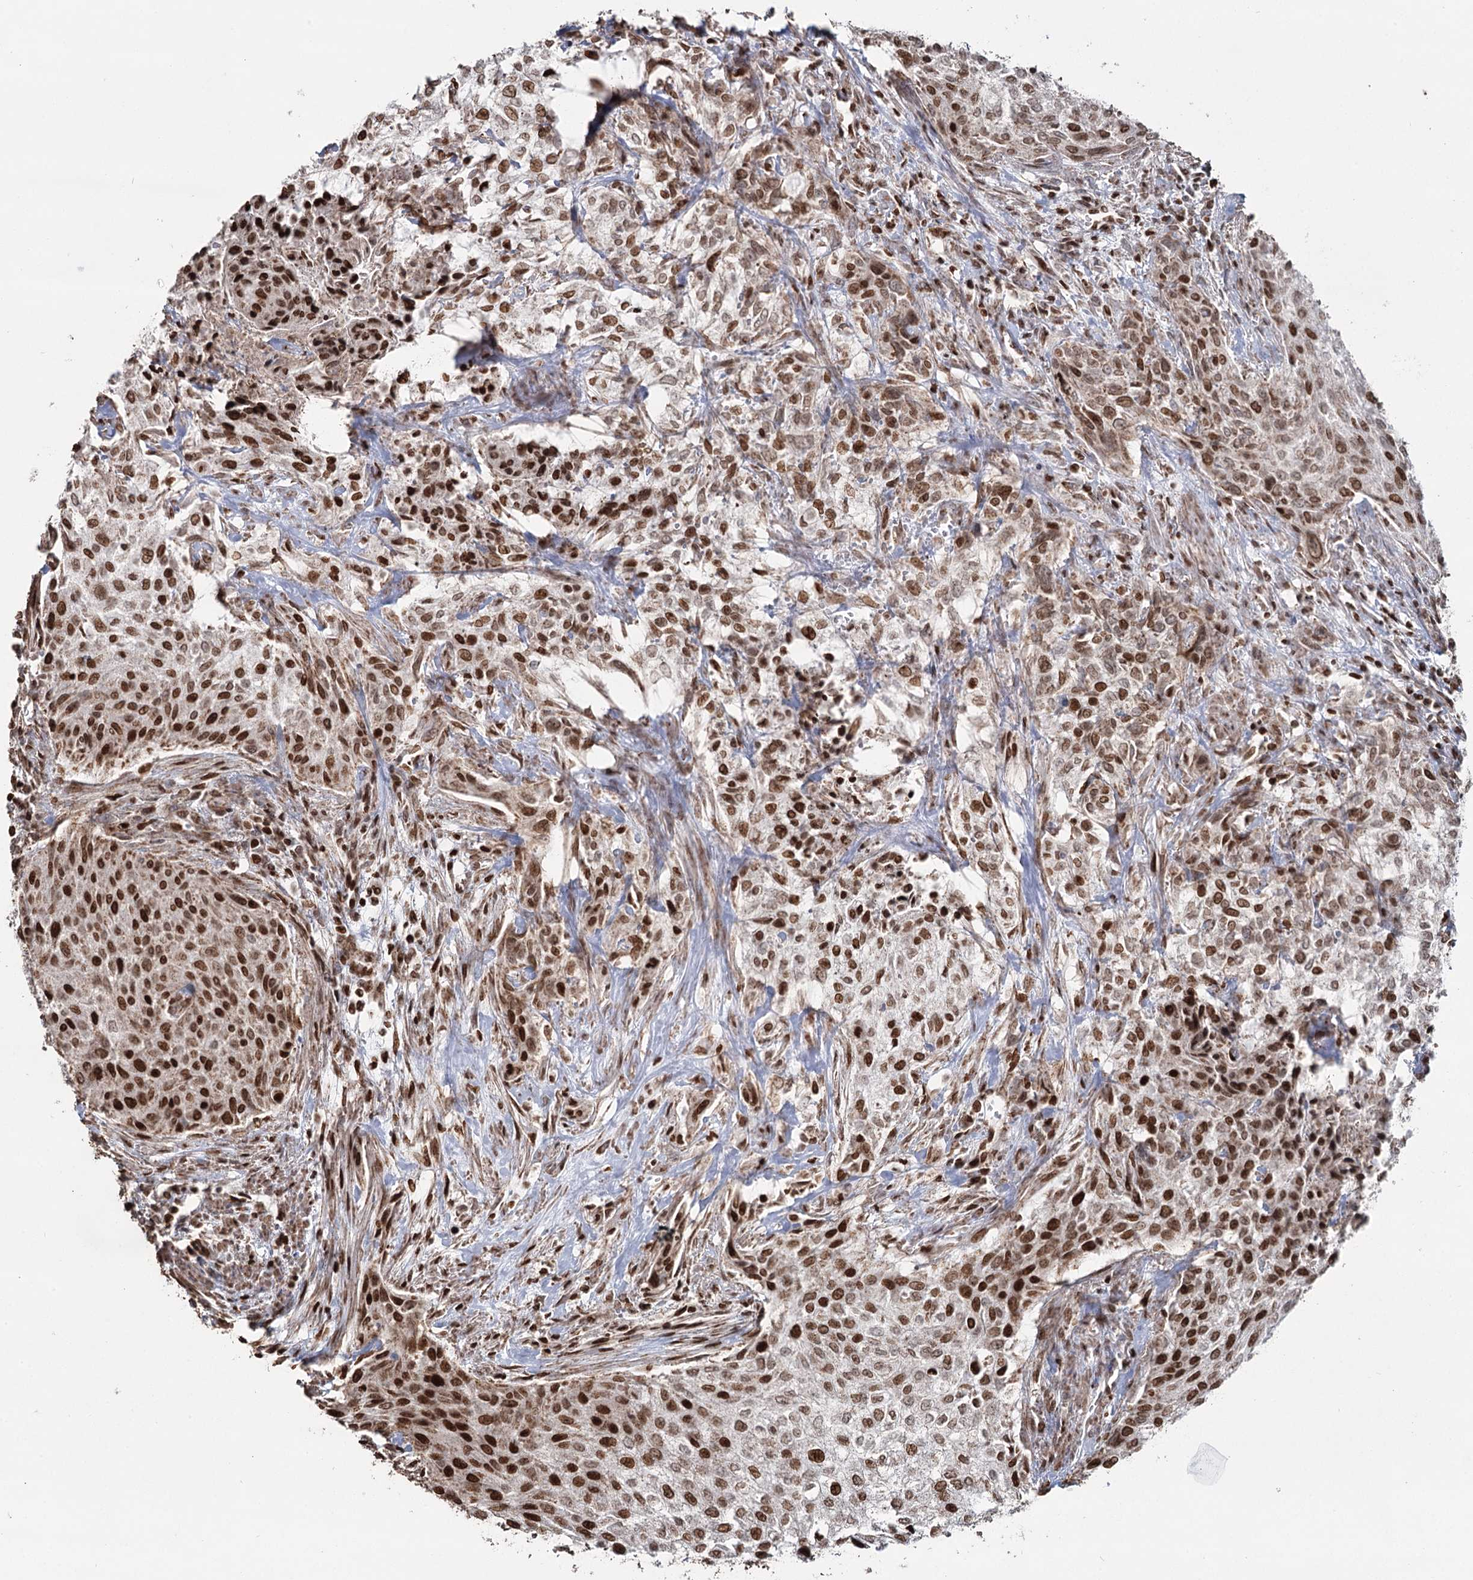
{"staining": {"intensity": "strong", "quantity": ">75%", "location": "nuclear"}, "tissue": "urothelial cancer", "cell_type": "Tumor cells", "image_type": "cancer", "snomed": [{"axis": "morphology", "description": "Normal tissue, NOS"}, {"axis": "morphology", "description": "Urothelial carcinoma, NOS"}, {"axis": "topography", "description": "Urinary bladder"}, {"axis": "topography", "description": "Peripheral nerve tissue"}], "caption": "Transitional cell carcinoma tissue shows strong nuclear staining in about >75% of tumor cells", "gene": "PDHX", "patient": {"sex": "male", "age": 35}}